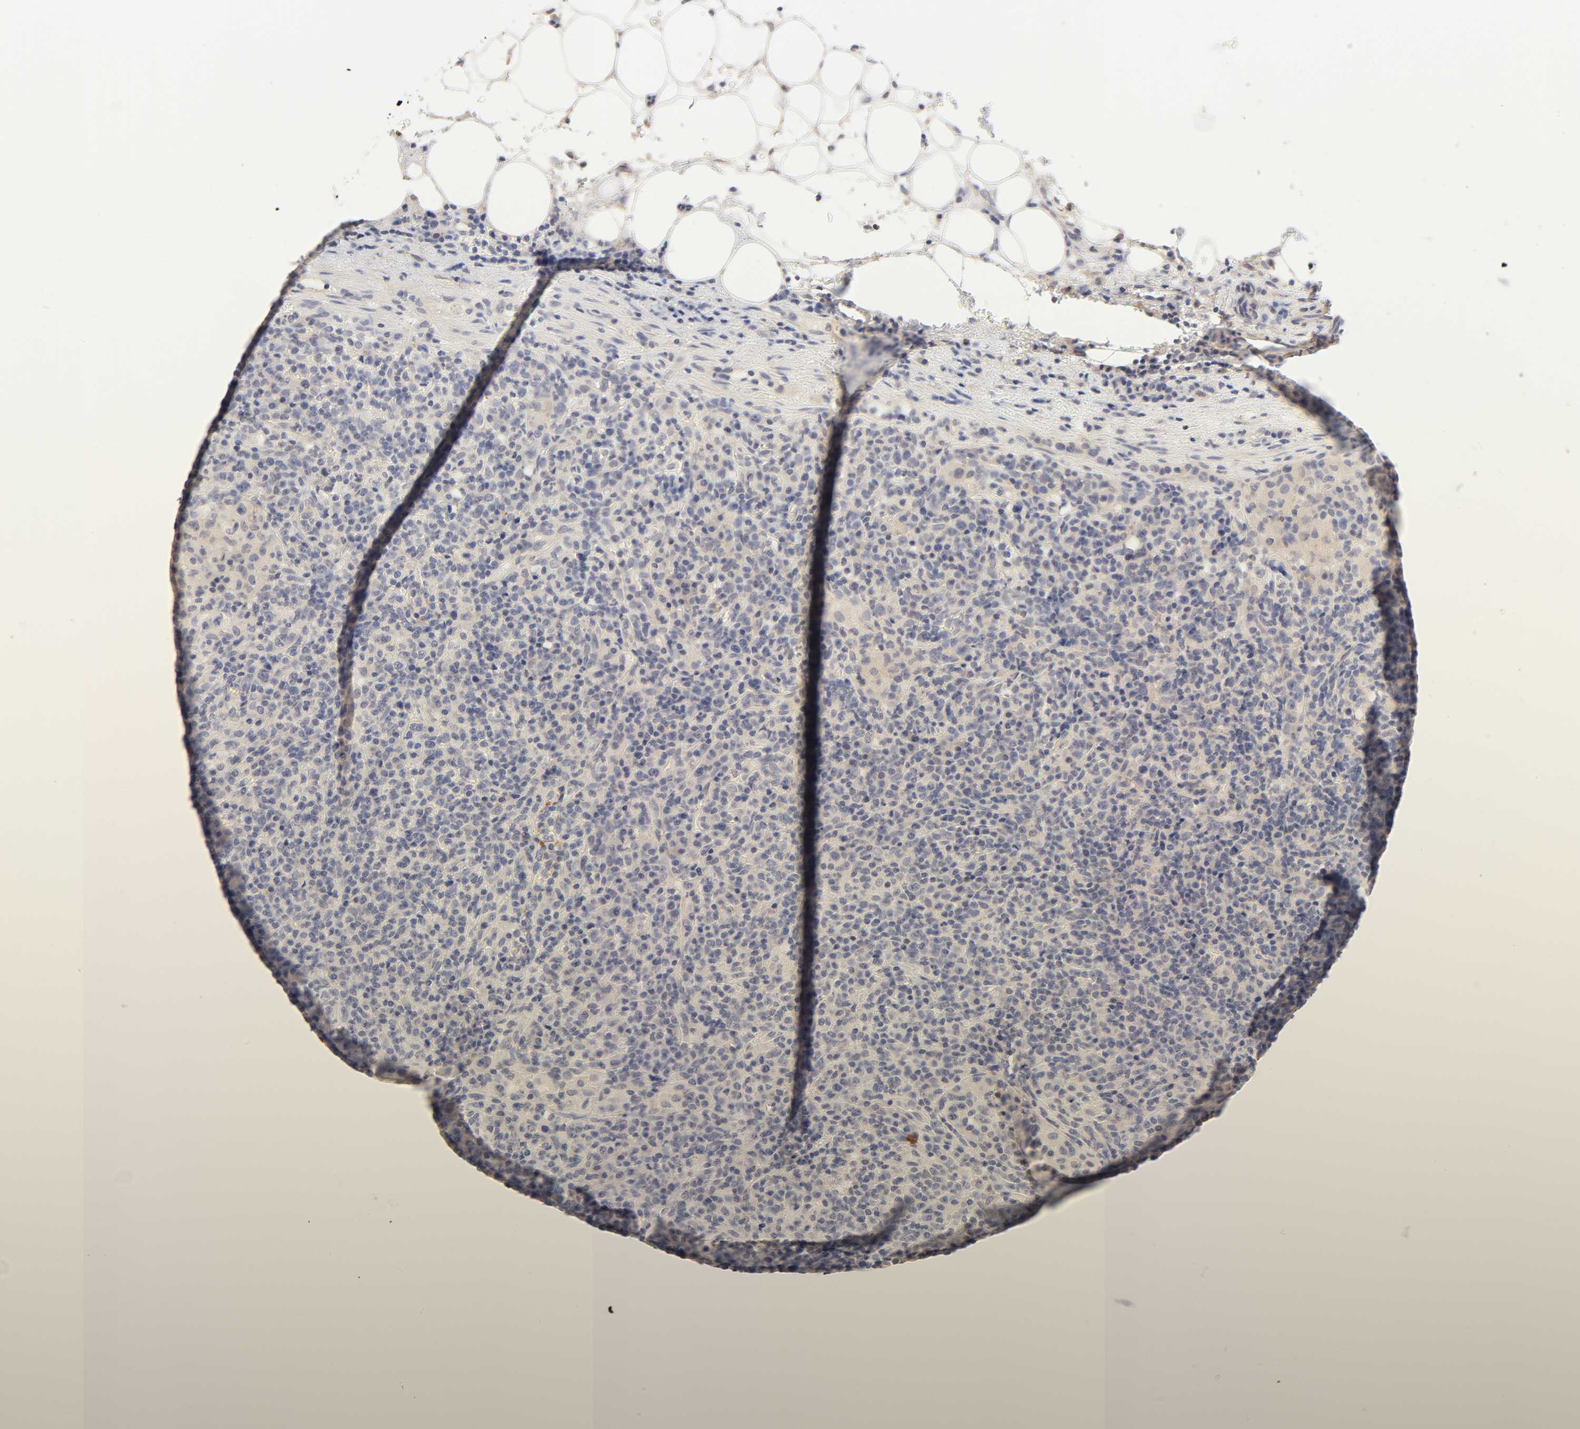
{"staining": {"intensity": "negative", "quantity": "none", "location": "none"}, "tissue": "lymphoma", "cell_type": "Tumor cells", "image_type": "cancer", "snomed": [{"axis": "morphology", "description": "Hodgkin's disease, NOS"}, {"axis": "topography", "description": "Lymph node"}], "caption": "Tumor cells show no significant protein positivity in Hodgkin's disease.", "gene": "CYP4B1", "patient": {"sex": "male", "age": 65}}